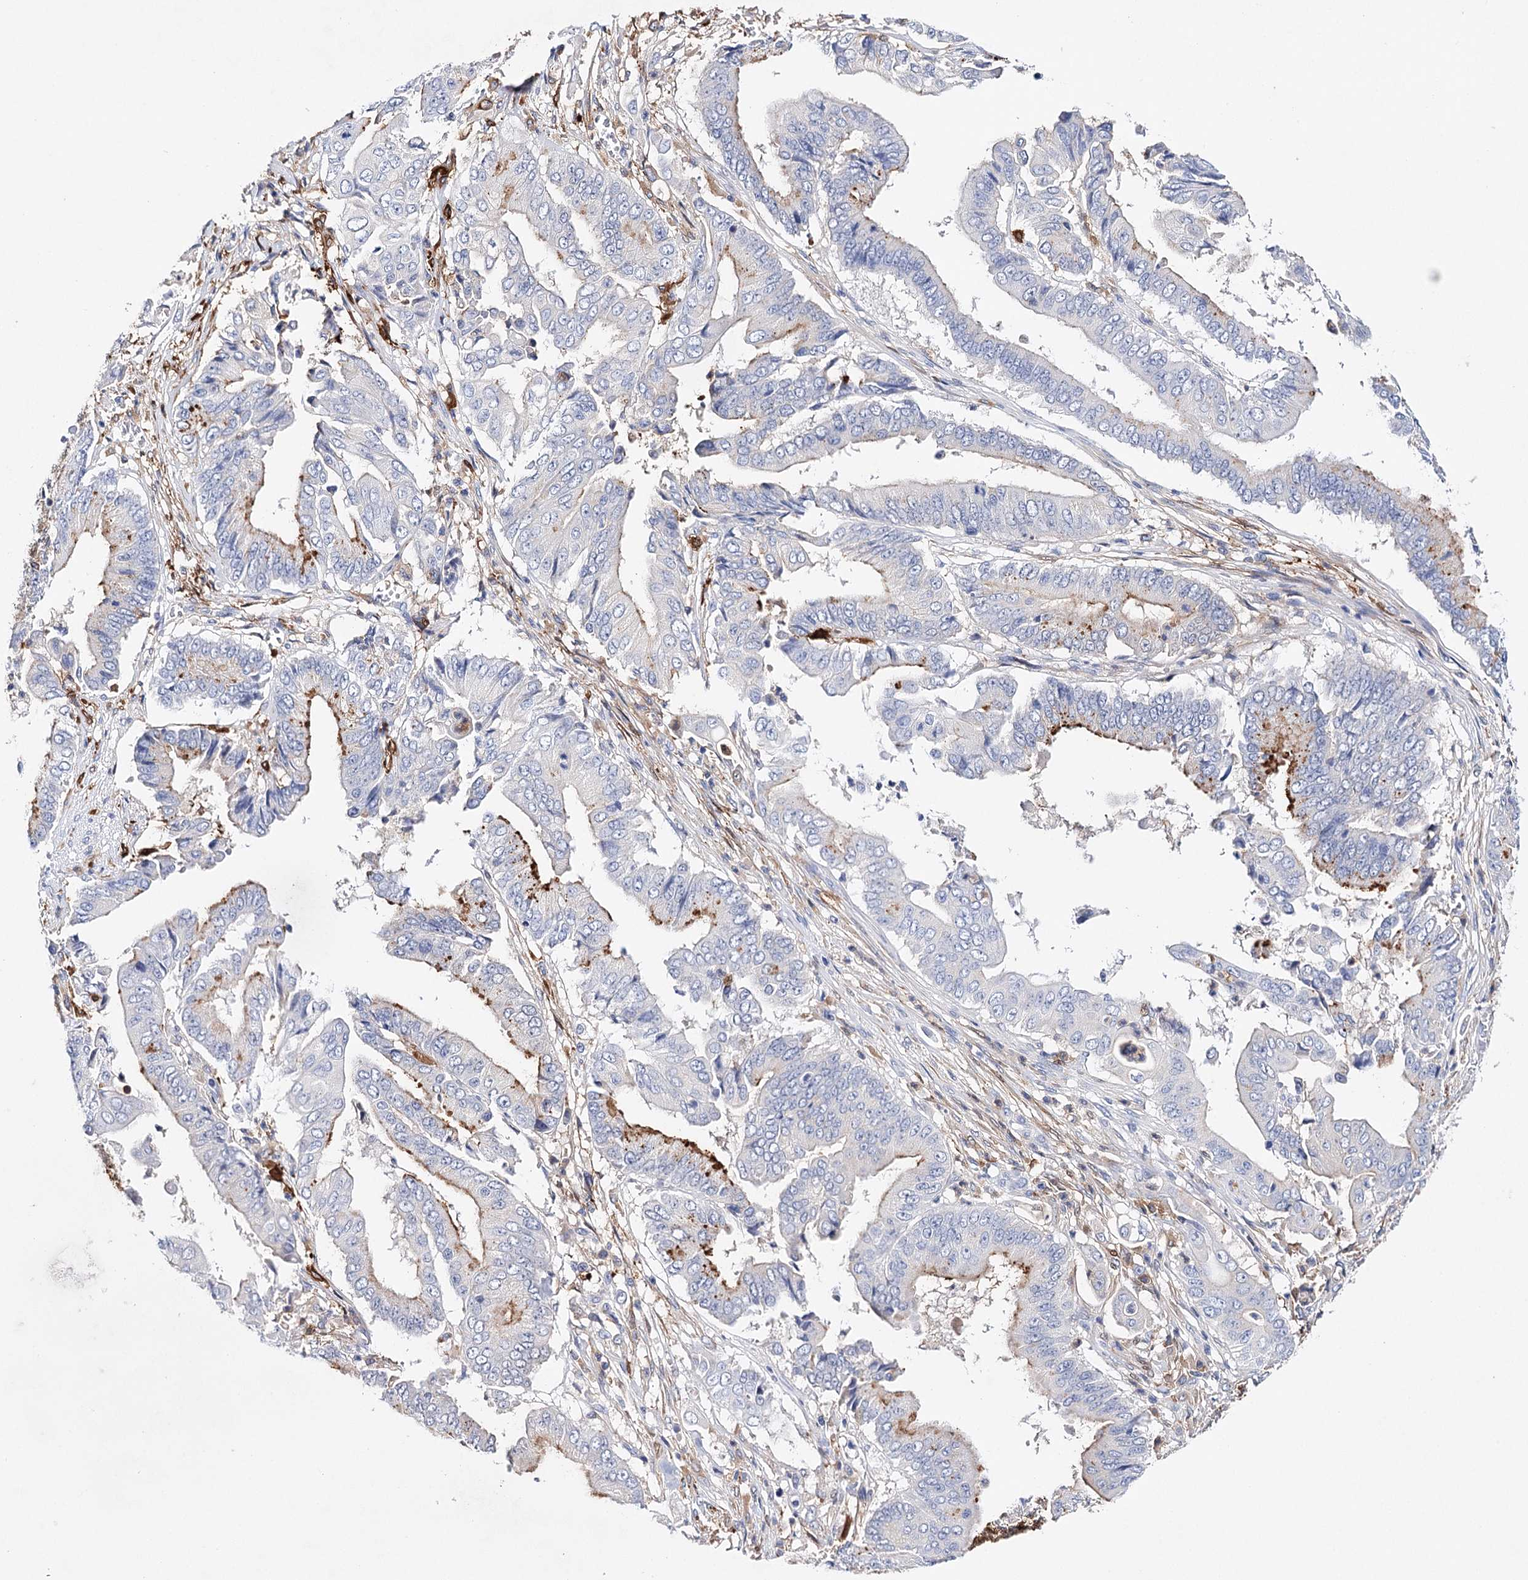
{"staining": {"intensity": "strong", "quantity": "<25%", "location": "cytoplasmic/membranous"}, "tissue": "pancreatic cancer", "cell_type": "Tumor cells", "image_type": "cancer", "snomed": [{"axis": "morphology", "description": "Adenocarcinoma, NOS"}, {"axis": "topography", "description": "Pancreas"}], "caption": "The photomicrograph reveals staining of adenocarcinoma (pancreatic), revealing strong cytoplasmic/membranous protein positivity (brown color) within tumor cells.", "gene": "CFAP46", "patient": {"sex": "female", "age": 77}}